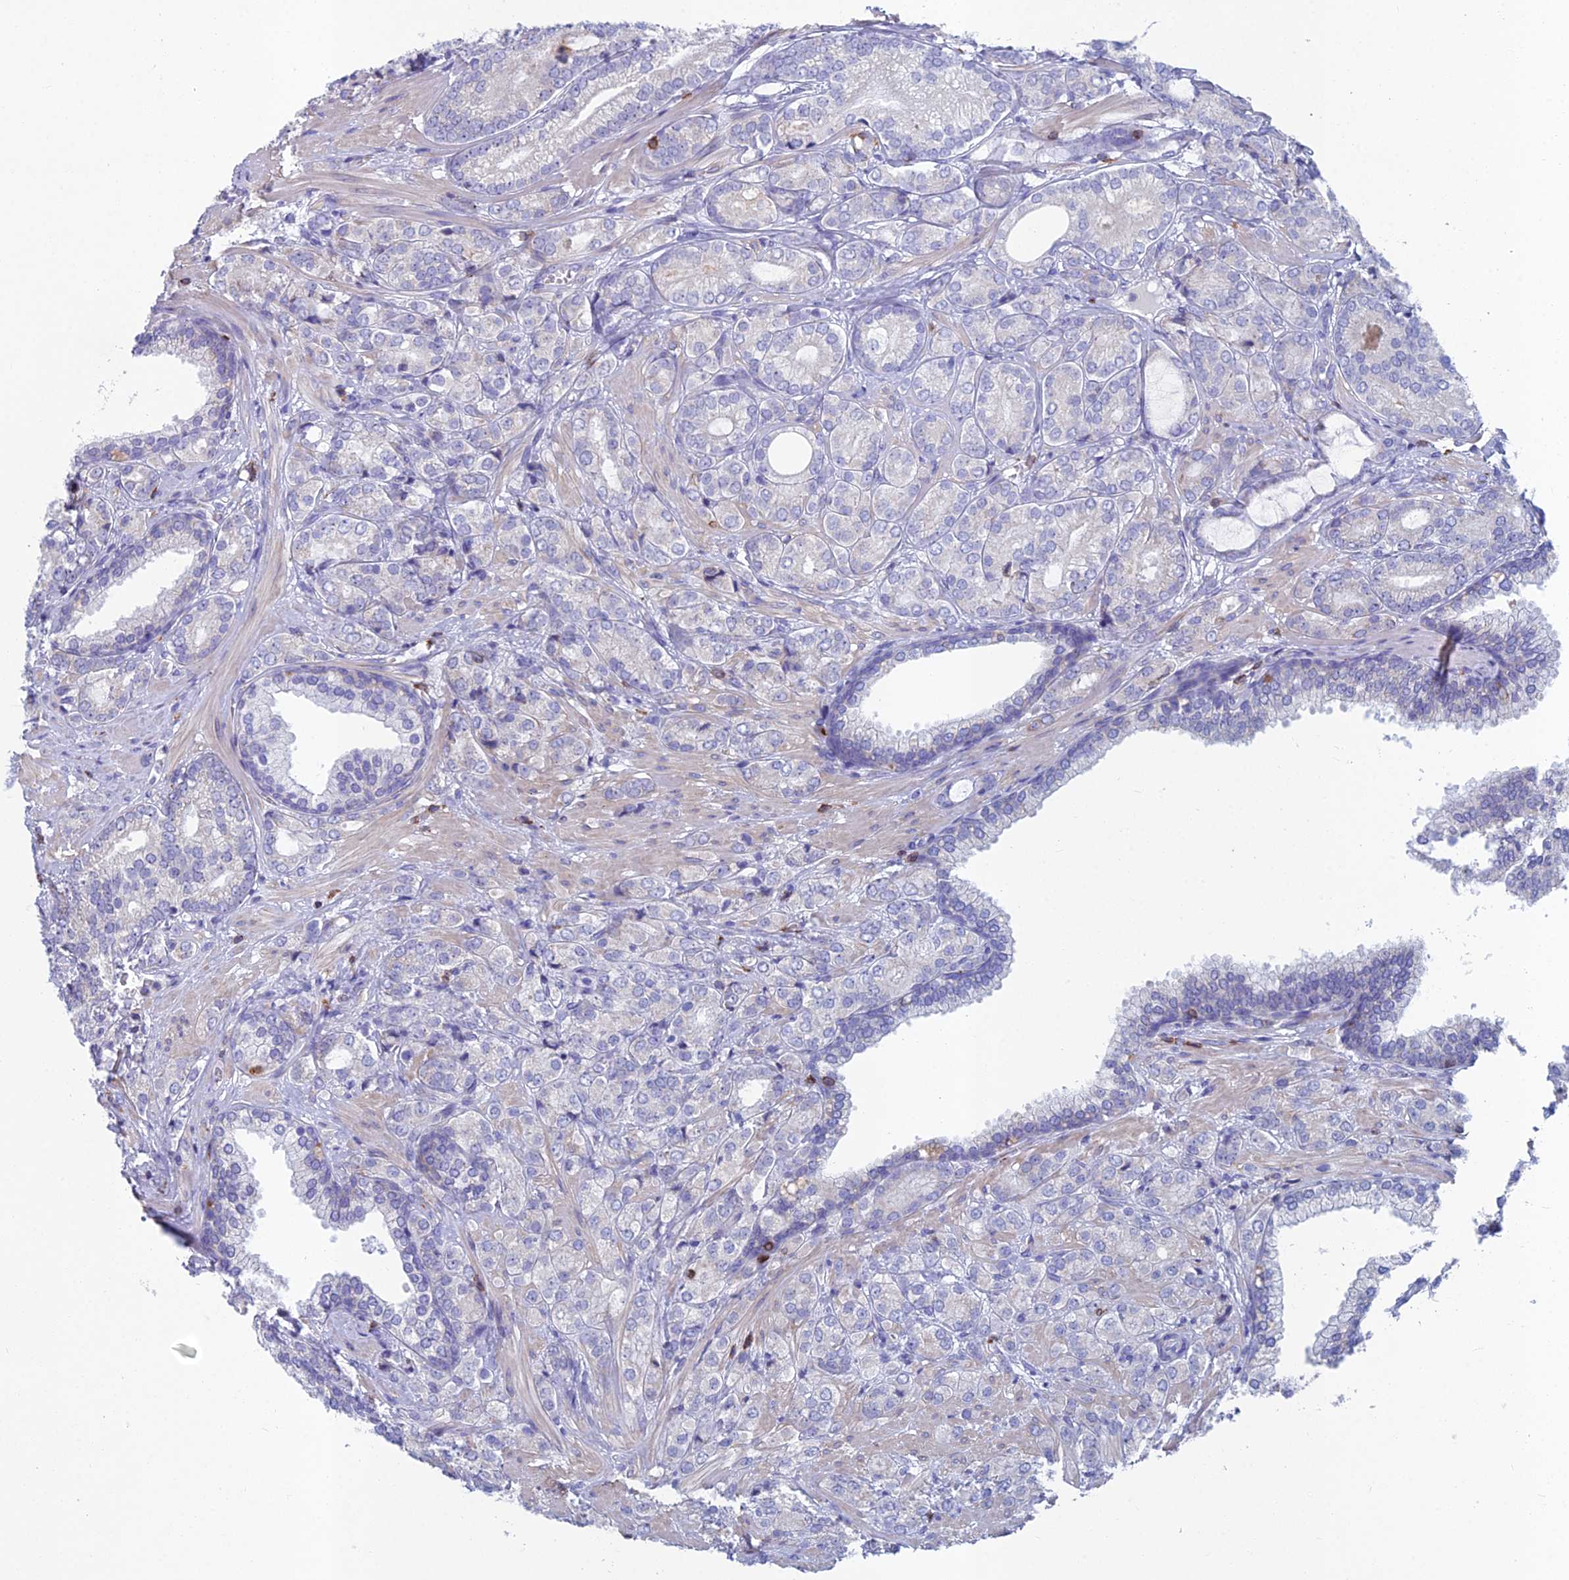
{"staining": {"intensity": "negative", "quantity": "none", "location": "none"}, "tissue": "prostate cancer", "cell_type": "Tumor cells", "image_type": "cancer", "snomed": [{"axis": "morphology", "description": "Adenocarcinoma, High grade"}, {"axis": "topography", "description": "Prostate"}], "caption": "Immunohistochemical staining of human prostate cancer demonstrates no significant staining in tumor cells.", "gene": "ABI3BP", "patient": {"sex": "male", "age": 60}}